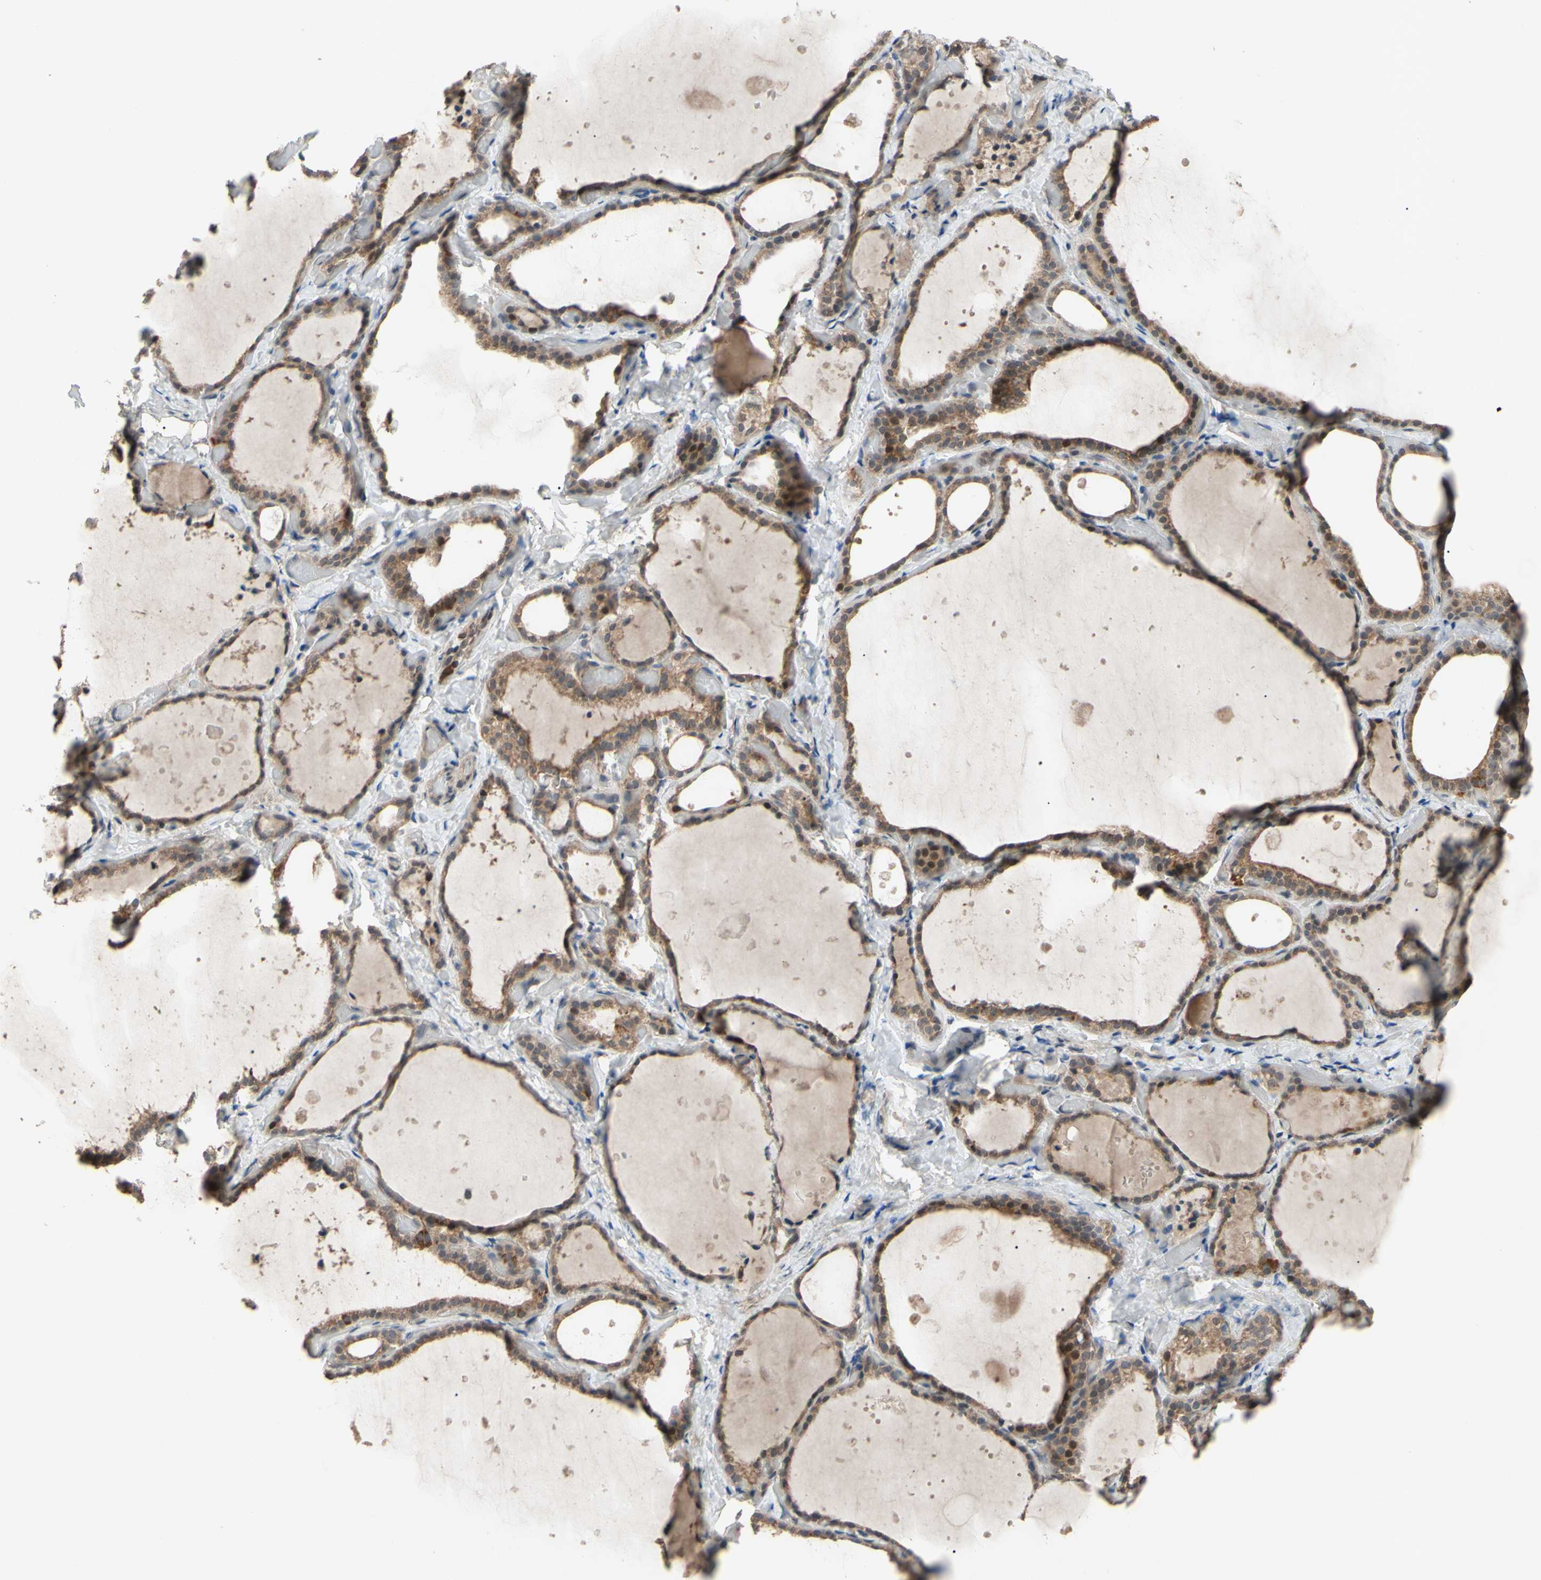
{"staining": {"intensity": "moderate", "quantity": ">75%", "location": "cytoplasmic/membranous"}, "tissue": "thyroid gland", "cell_type": "Glandular cells", "image_type": "normal", "snomed": [{"axis": "morphology", "description": "Normal tissue, NOS"}, {"axis": "topography", "description": "Thyroid gland"}], "caption": "Immunohistochemistry (IHC) (DAB) staining of normal human thyroid gland demonstrates moderate cytoplasmic/membranous protein expression in approximately >75% of glandular cells. Using DAB (3,3'-diaminobenzidine) (brown) and hematoxylin (blue) stains, captured at high magnification using brightfield microscopy.", "gene": "CD164", "patient": {"sex": "female", "age": 44}}